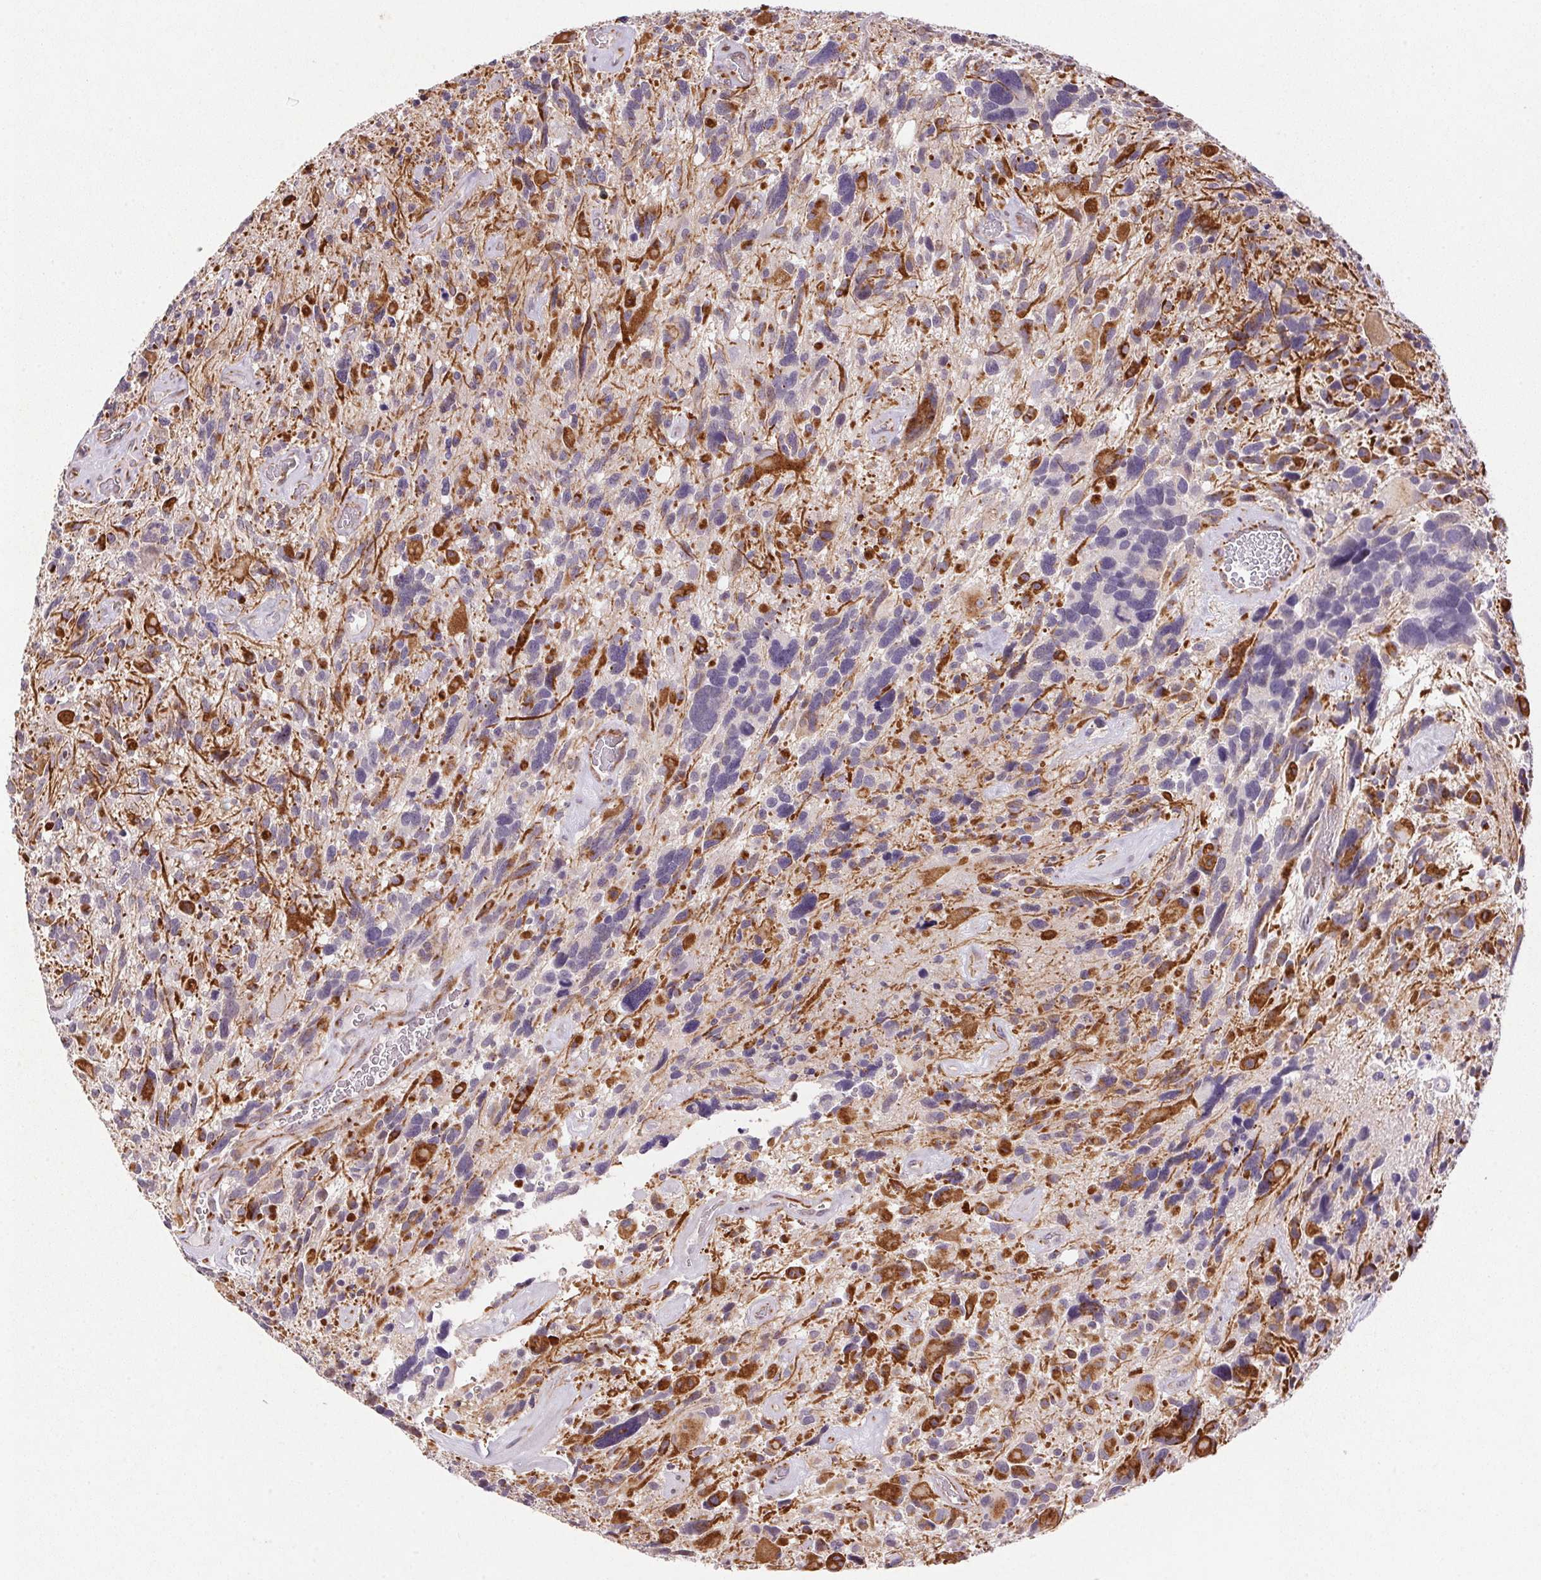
{"staining": {"intensity": "negative", "quantity": "none", "location": "none"}, "tissue": "glioma", "cell_type": "Tumor cells", "image_type": "cancer", "snomed": [{"axis": "morphology", "description": "Glioma, malignant, High grade"}, {"axis": "topography", "description": "Brain"}], "caption": "Tumor cells show no significant protein staining in malignant high-grade glioma.", "gene": "GYG2", "patient": {"sex": "male", "age": 49}}